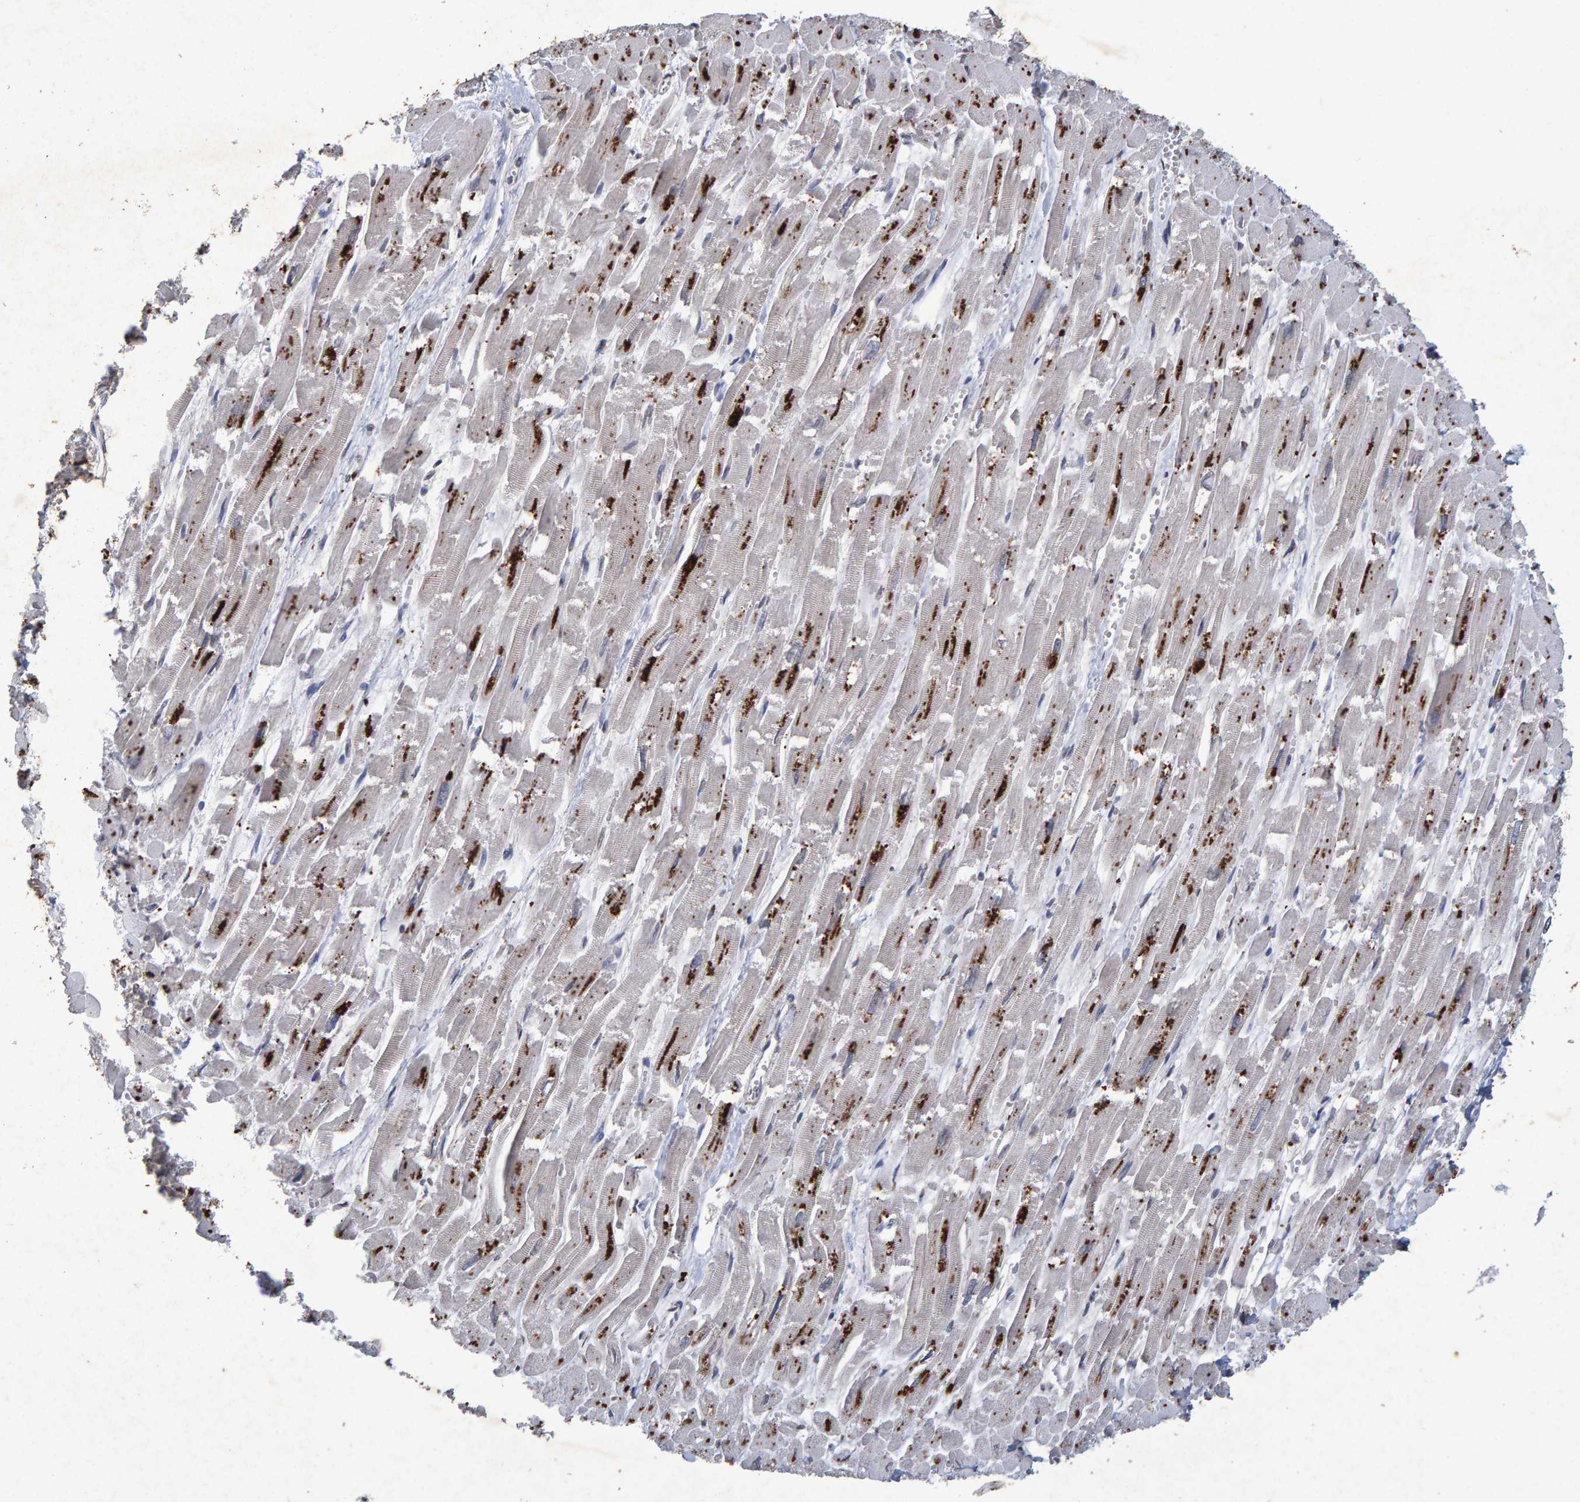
{"staining": {"intensity": "moderate", "quantity": "<25%", "location": "cytoplasmic/membranous"}, "tissue": "heart muscle", "cell_type": "Cardiomyocytes", "image_type": "normal", "snomed": [{"axis": "morphology", "description": "Normal tissue, NOS"}, {"axis": "topography", "description": "Heart"}], "caption": "The image shows a brown stain indicating the presence of a protein in the cytoplasmic/membranous of cardiomyocytes in heart muscle. The staining is performed using DAB brown chromogen to label protein expression. The nuclei are counter-stained blue using hematoxylin.", "gene": "GALC", "patient": {"sex": "male", "age": 54}}